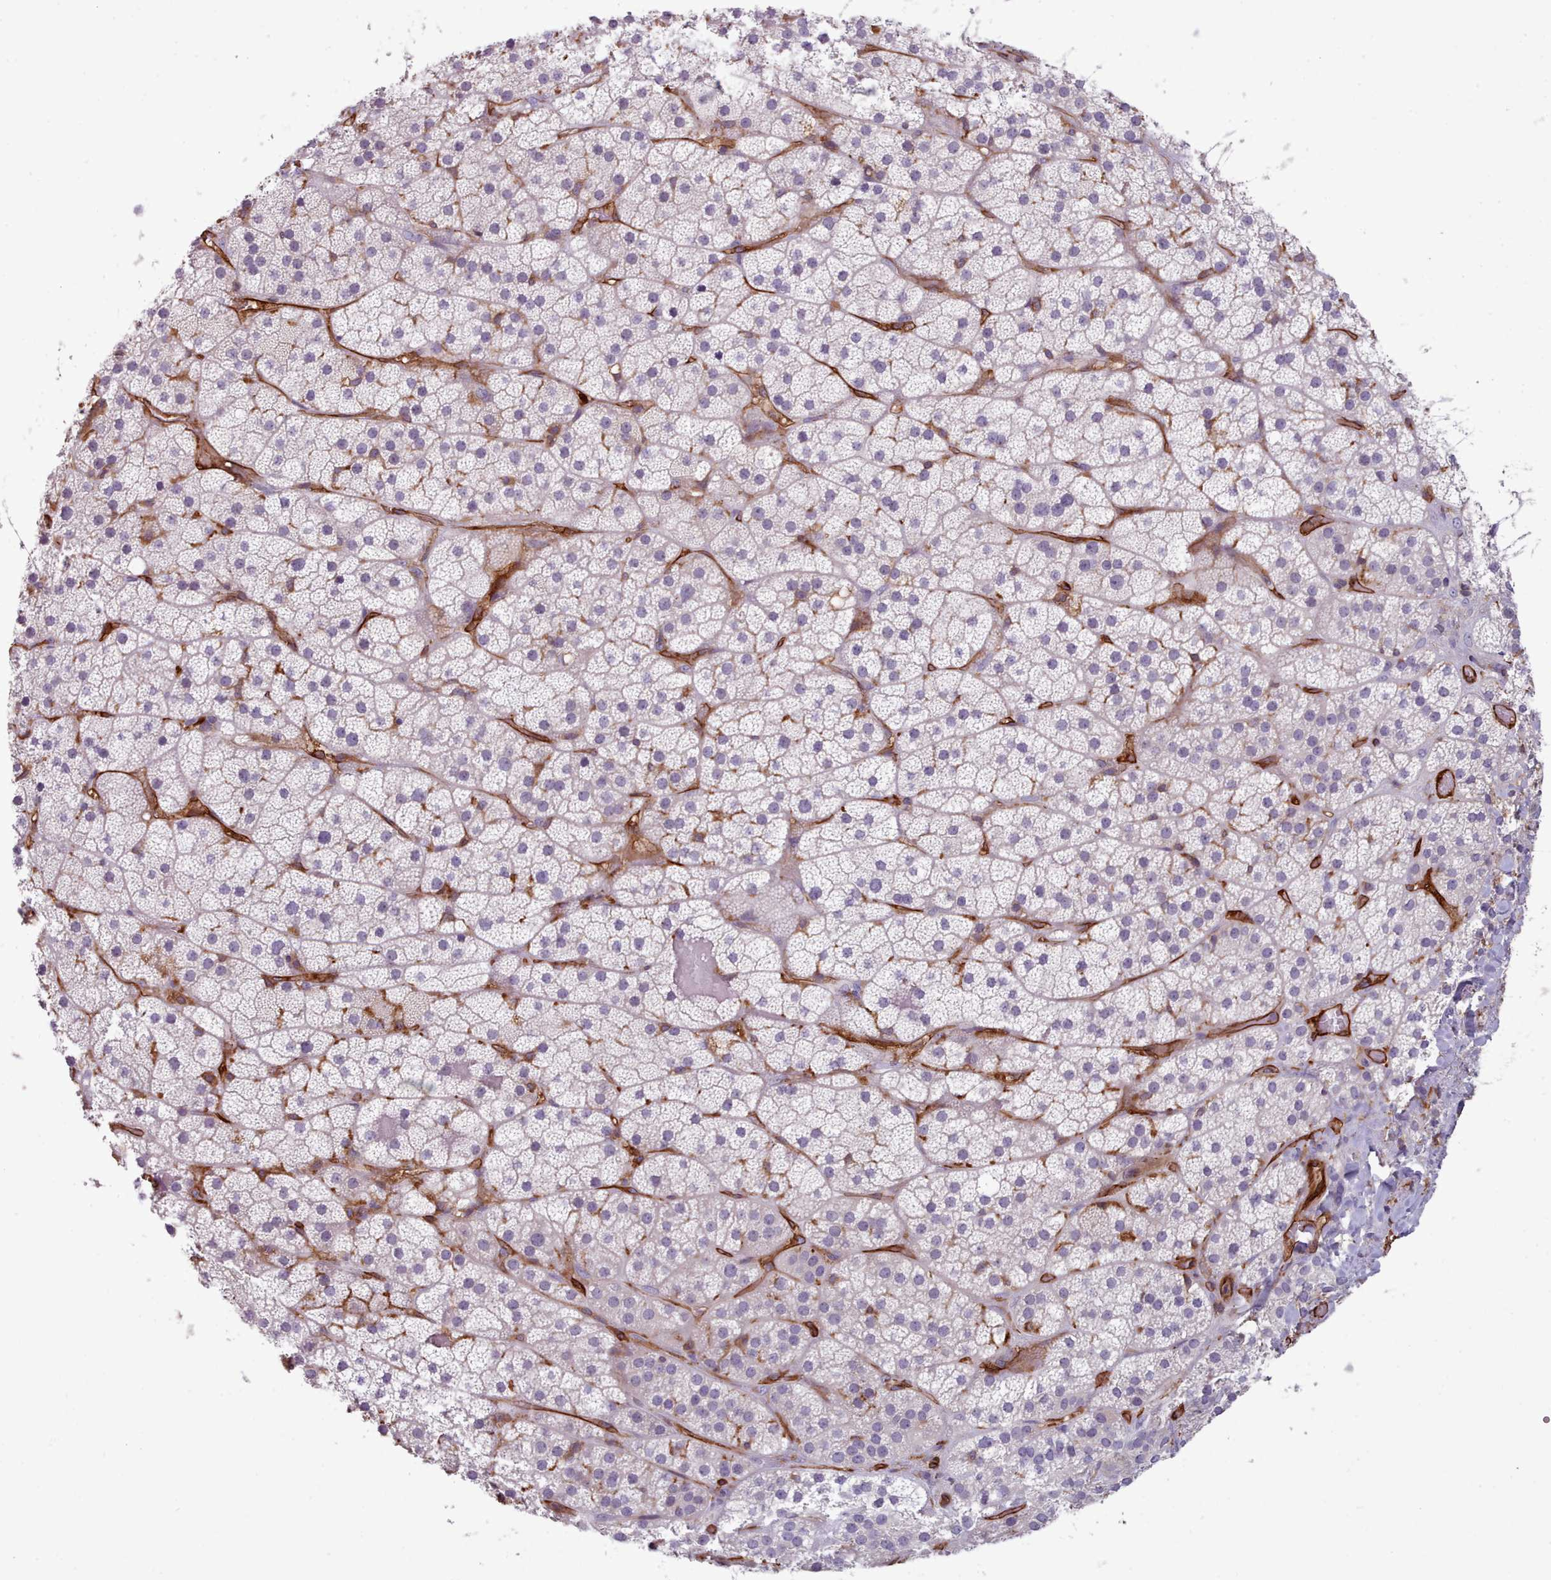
{"staining": {"intensity": "strong", "quantity": "<25%", "location": "cytoplasmic/membranous"}, "tissue": "adrenal gland", "cell_type": "Glandular cells", "image_type": "normal", "snomed": [{"axis": "morphology", "description": "Normal tissue, NOS"}, {"axis": "topography", "description": "Adrenal gland"}], "caption": "Normal adrenal gland was stained to show a protein in brown. There is medium levels of strong cytoplasmic/membranous positivity in approximately <25% of glandular cells. Nuclei are stained in blue.", "gene": "CD300LF", "patient": {"sex": "male", "age": 57}}